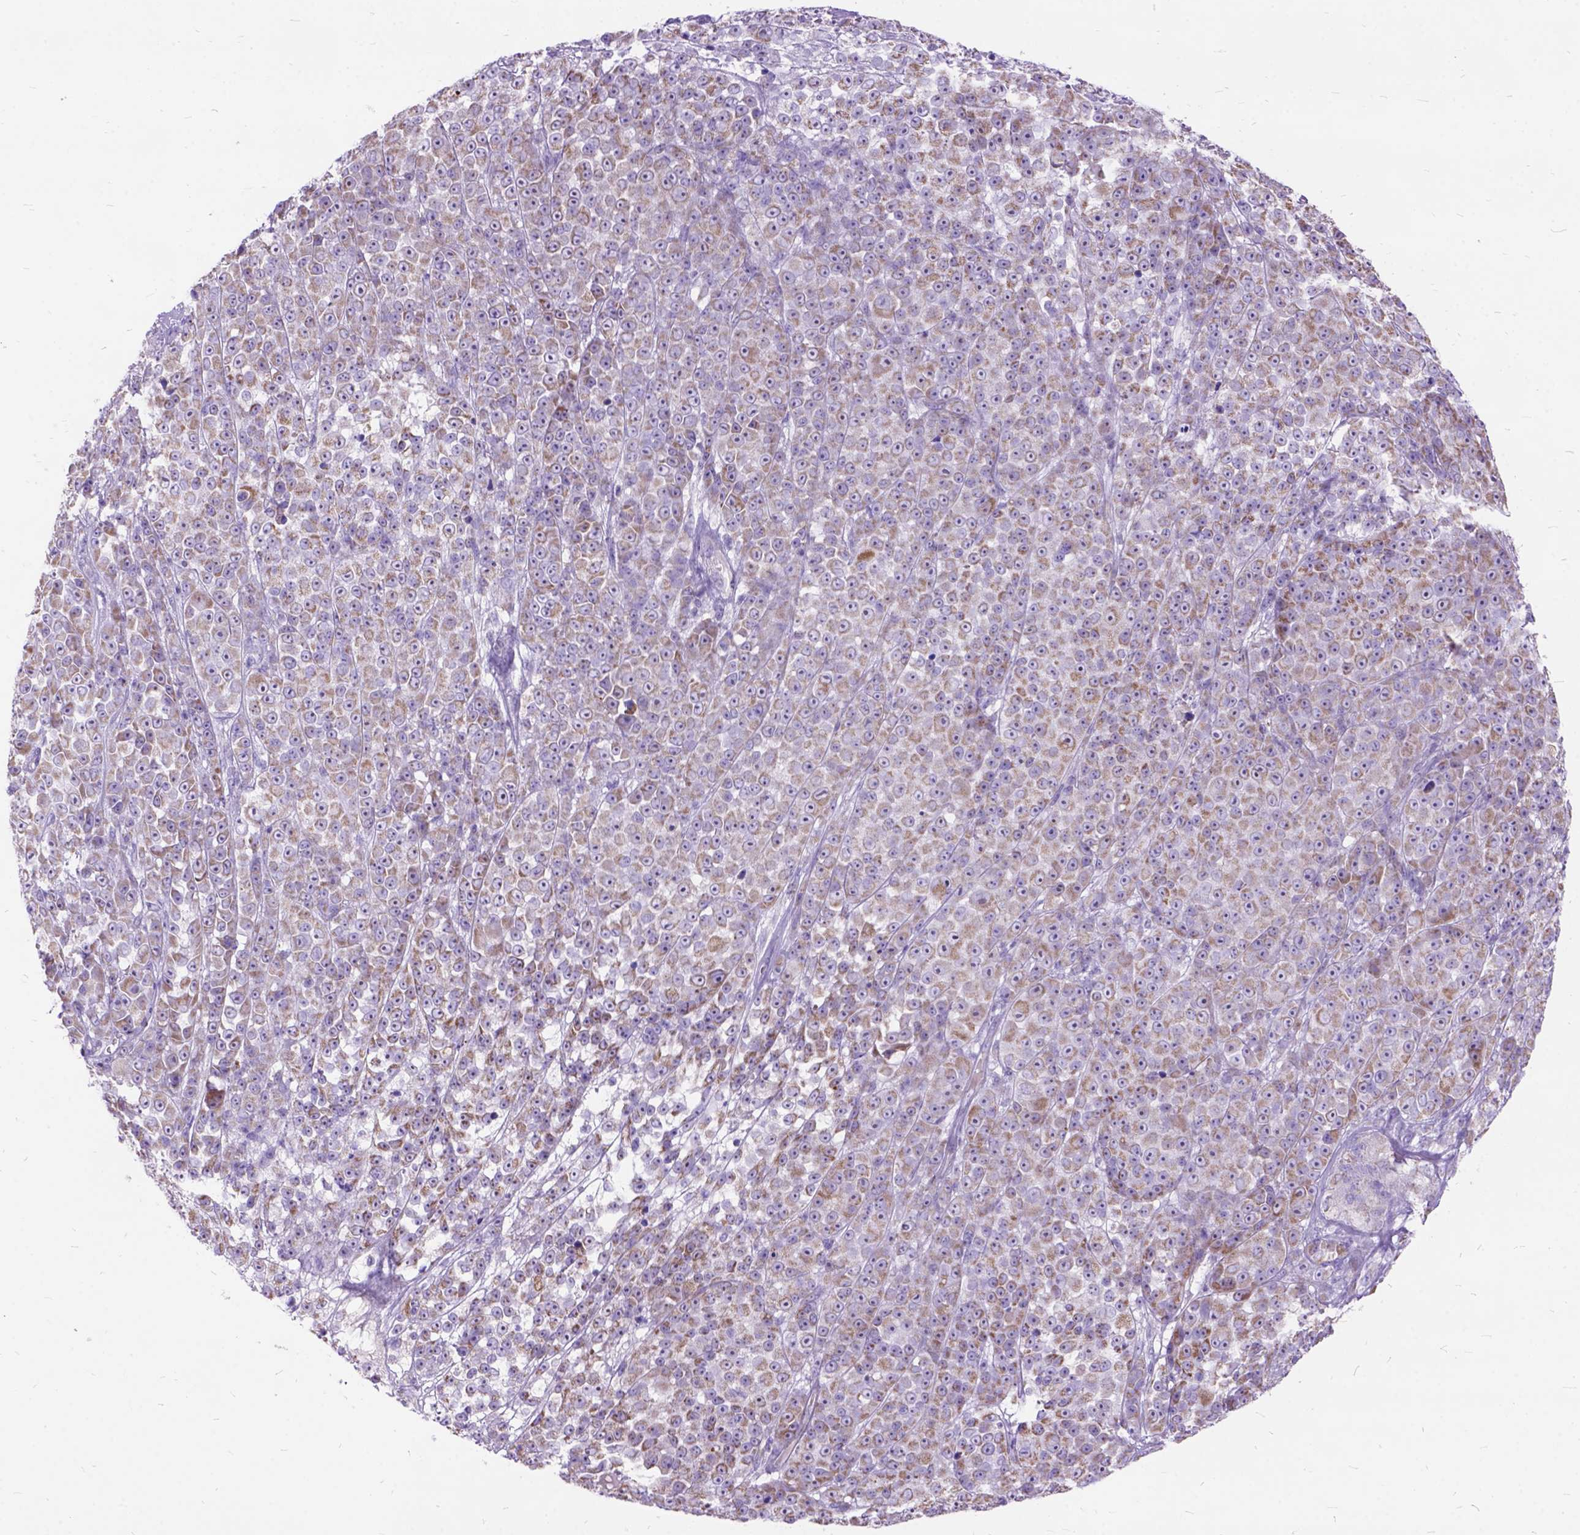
{"staining": {"intensity": "weak", "quantity": ">75%", "location": "cytoplasmic/membranous"}, "tissue": "melanoma", "cell_type": "Tumor cells", "image_type": "cancer", "snomed": [{"axis": "morphology", "description": "Malignant melanoma, NOS"}, {"axis": "topography", "description": "Skin"}, {"axis": "topography", "description": "Skin of back"}], "caption": "Weak cytoplasmic/membranous expression for a protein is identified in about >75% of tumor cells of malignant melanoma using IHC.", "gene": "CTAG2", "patient": {"sex": "male", "age": 91}}